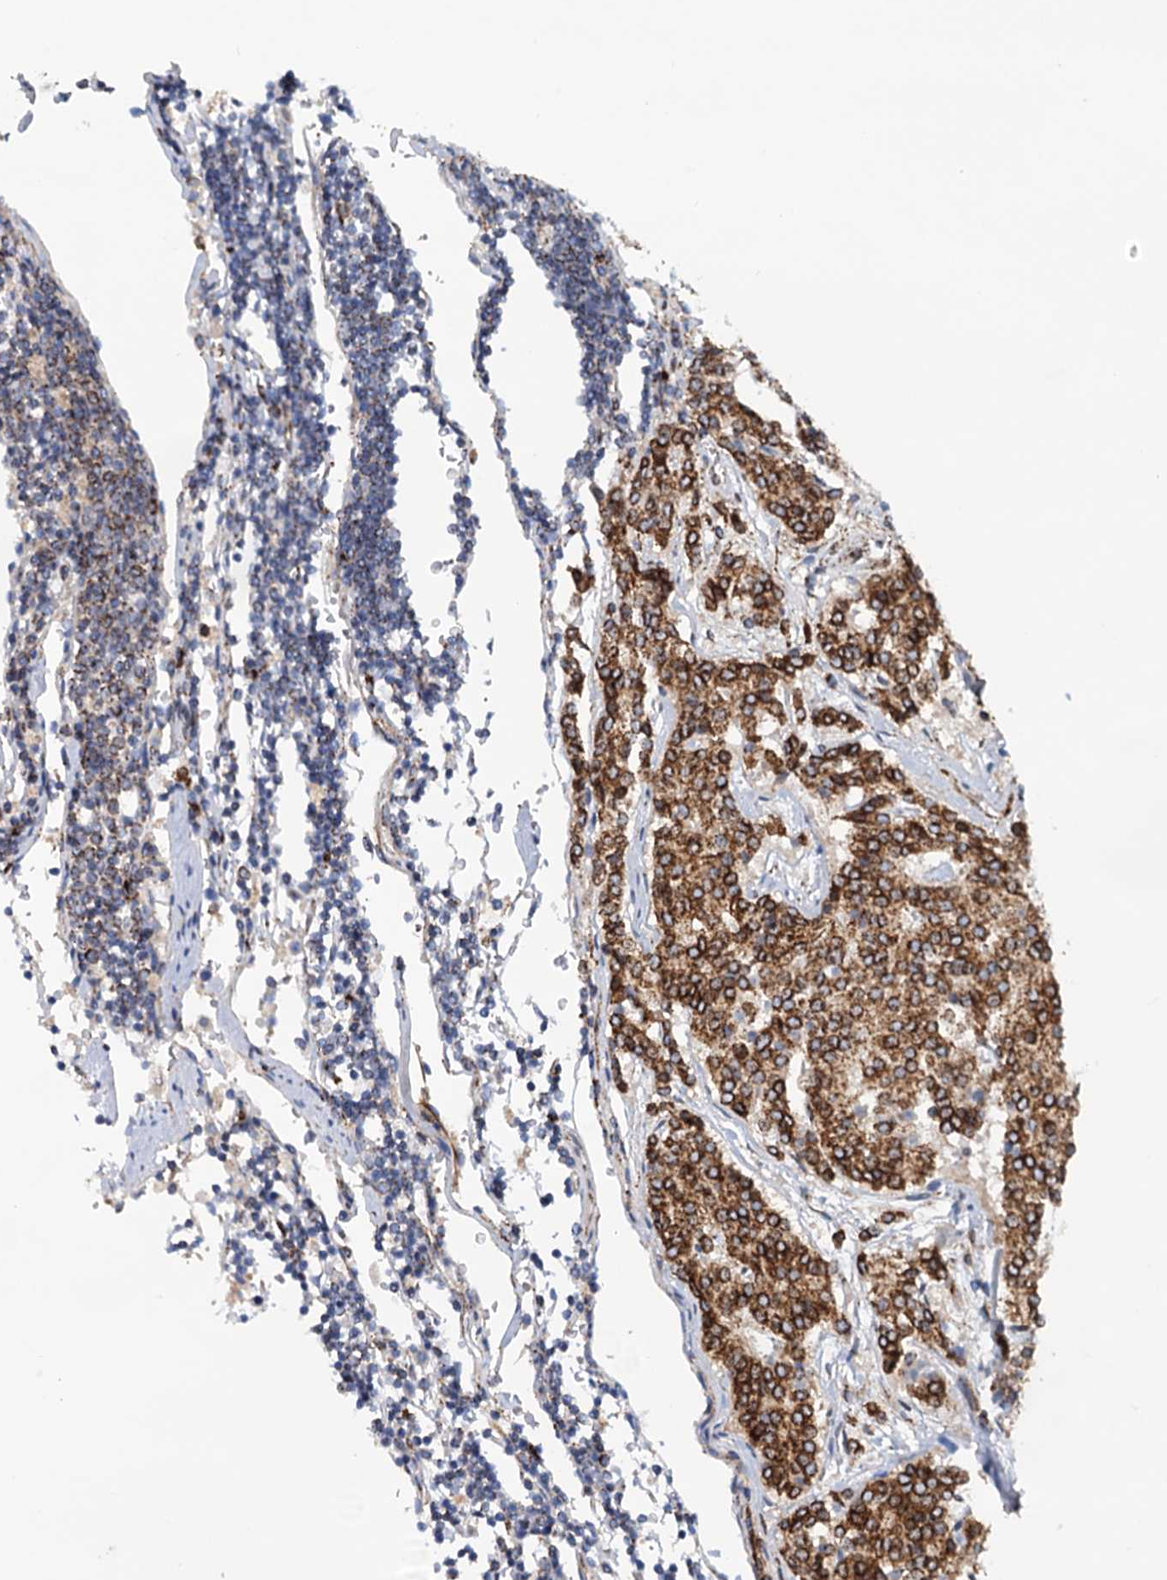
{"staining": {"intensity": "strong", "quantity": ">75%", "location": "cytoplasmic/membranous"}, "tissue": "carcinoid", "cell_type": "Tumor cells", "image_type": "cancer", "snomed": [{"axis": "morphology", "description": "Carcinoid, malignant, NOS"}, {"axis": "topography", "description": "Pancreas"}], "caption": "This histopathology image displays IHC staining of carcinoid, with high strong cytoplasmic/membranous staining in approximately >75% of tumor cells.", "gene": "SUPT20H", "patient": {"sex": "female", "age": 54}}